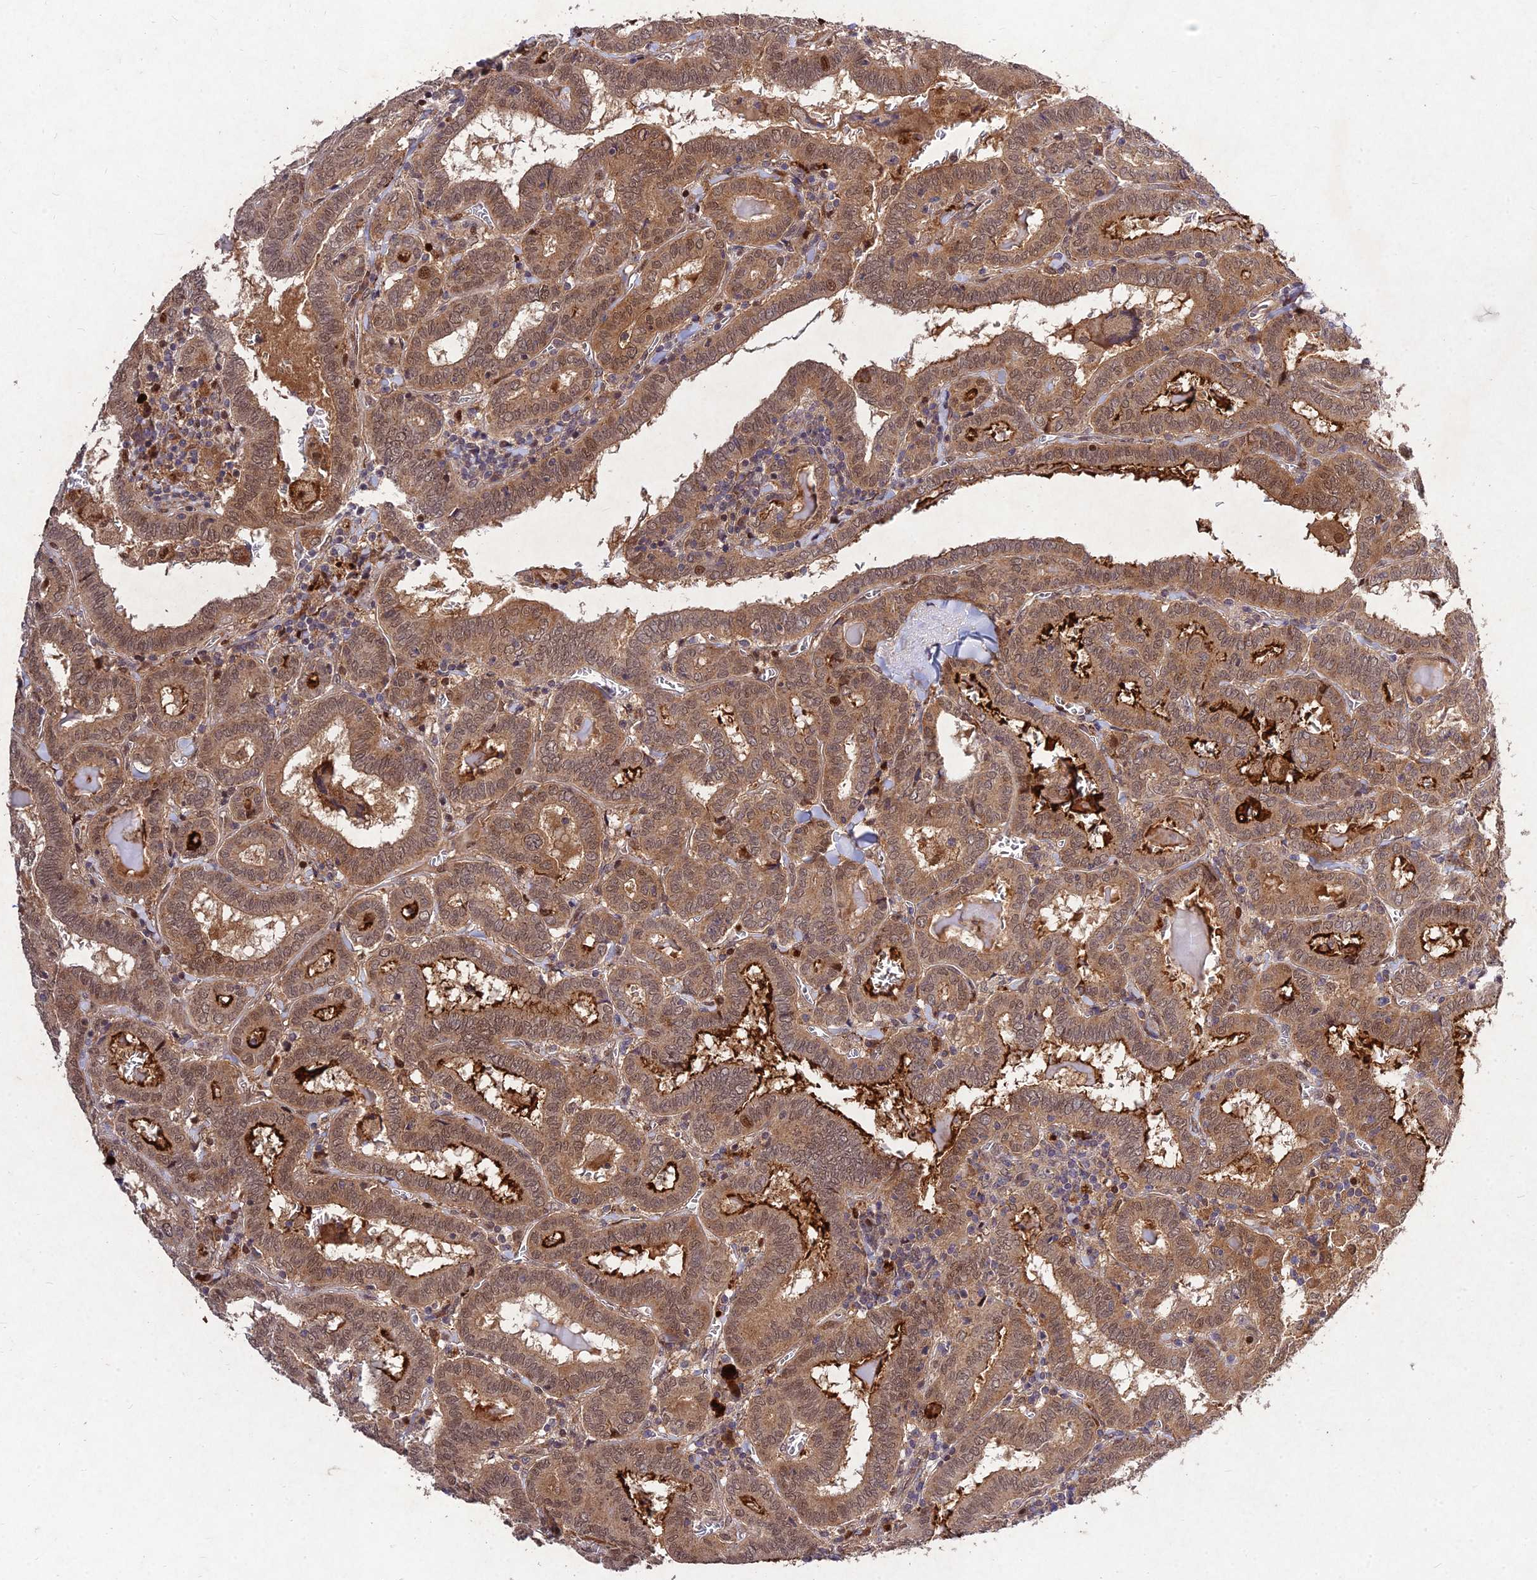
{"staining": {"intensity": "moderate", "quantity": ">75%", "location": "cytoplasmic/membranous,nuclear"}, "tissue": "thyroid cancer", "cell_type": "Tumor cells", "image_type": "cancer", "snomed": [{"axis": "morphology", "description": "Papillary adenocarcinoma, NOS"}, {"axis": "topography", "description": "Thyroid gland"}], "caption": "DAB (3,3'-diaminobenzidine) immunohistochemical staining of human thyroid cancer exhibits moderate cytoplasmic/membranous and nuclear protein staining in about >75% of tumor cells. Using DAB (3,3'-diaminobenzidine) (brown) and hematoxylin (blue) stains, captured at high magnification using brightfield microscopy.", "gene": "MKKS", "patient": {"sex": "female", "age": 72}}